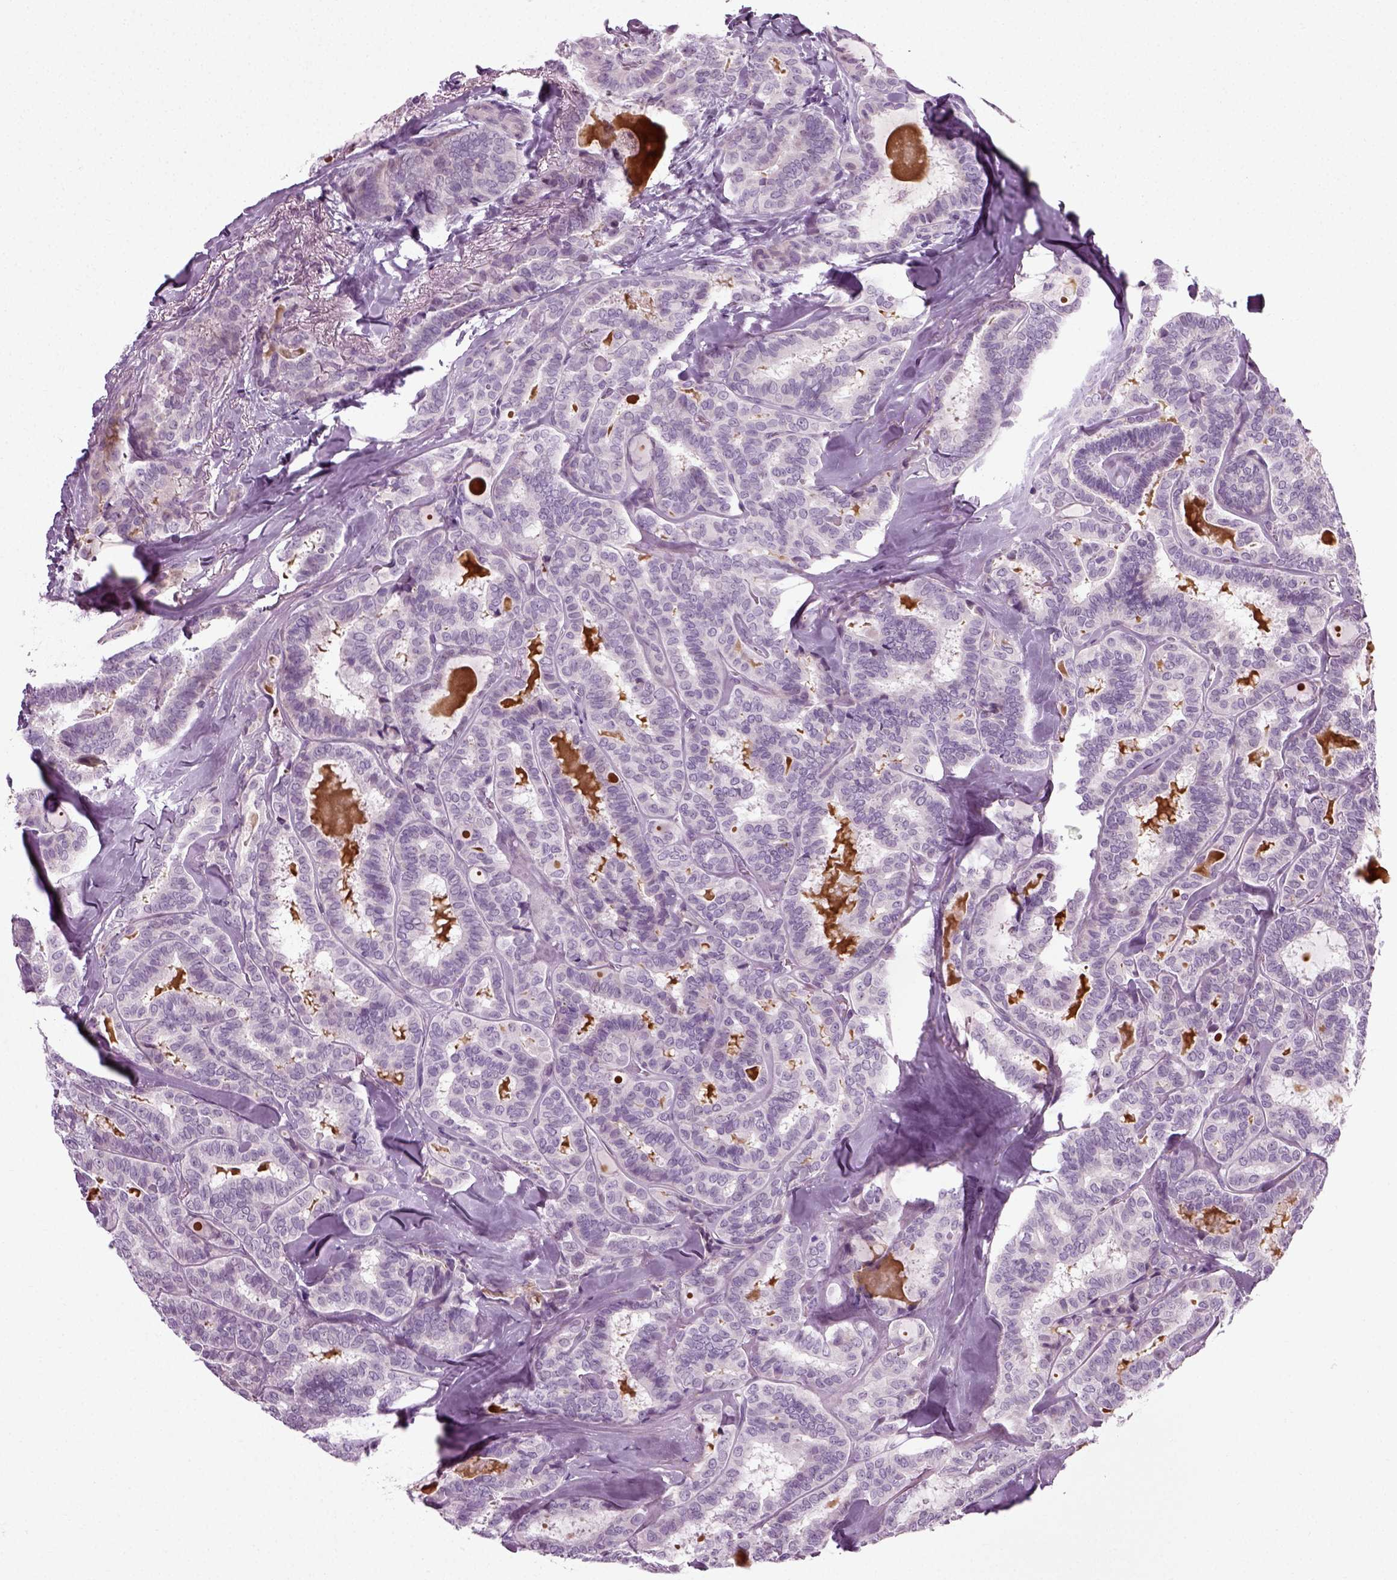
{"staining": {"intensity": "negative", "quantity": "none", "location": "none"}, "tissue": "thyroid cancer", "cell_type": "Tumor cells", "image_type": "cancer", "snomed": [{"axis": "morphology", "description": "Papillary adenocarcinoma, NOS"}, {"axis": "topography", "description": "Thyroid gland"}], "caption": "Immunohistochemical staining of human thyroid cancer shows no significant staining in tumor cells.", "gene": "SCG5", "patient": {"sex": "female", "age": 39}}